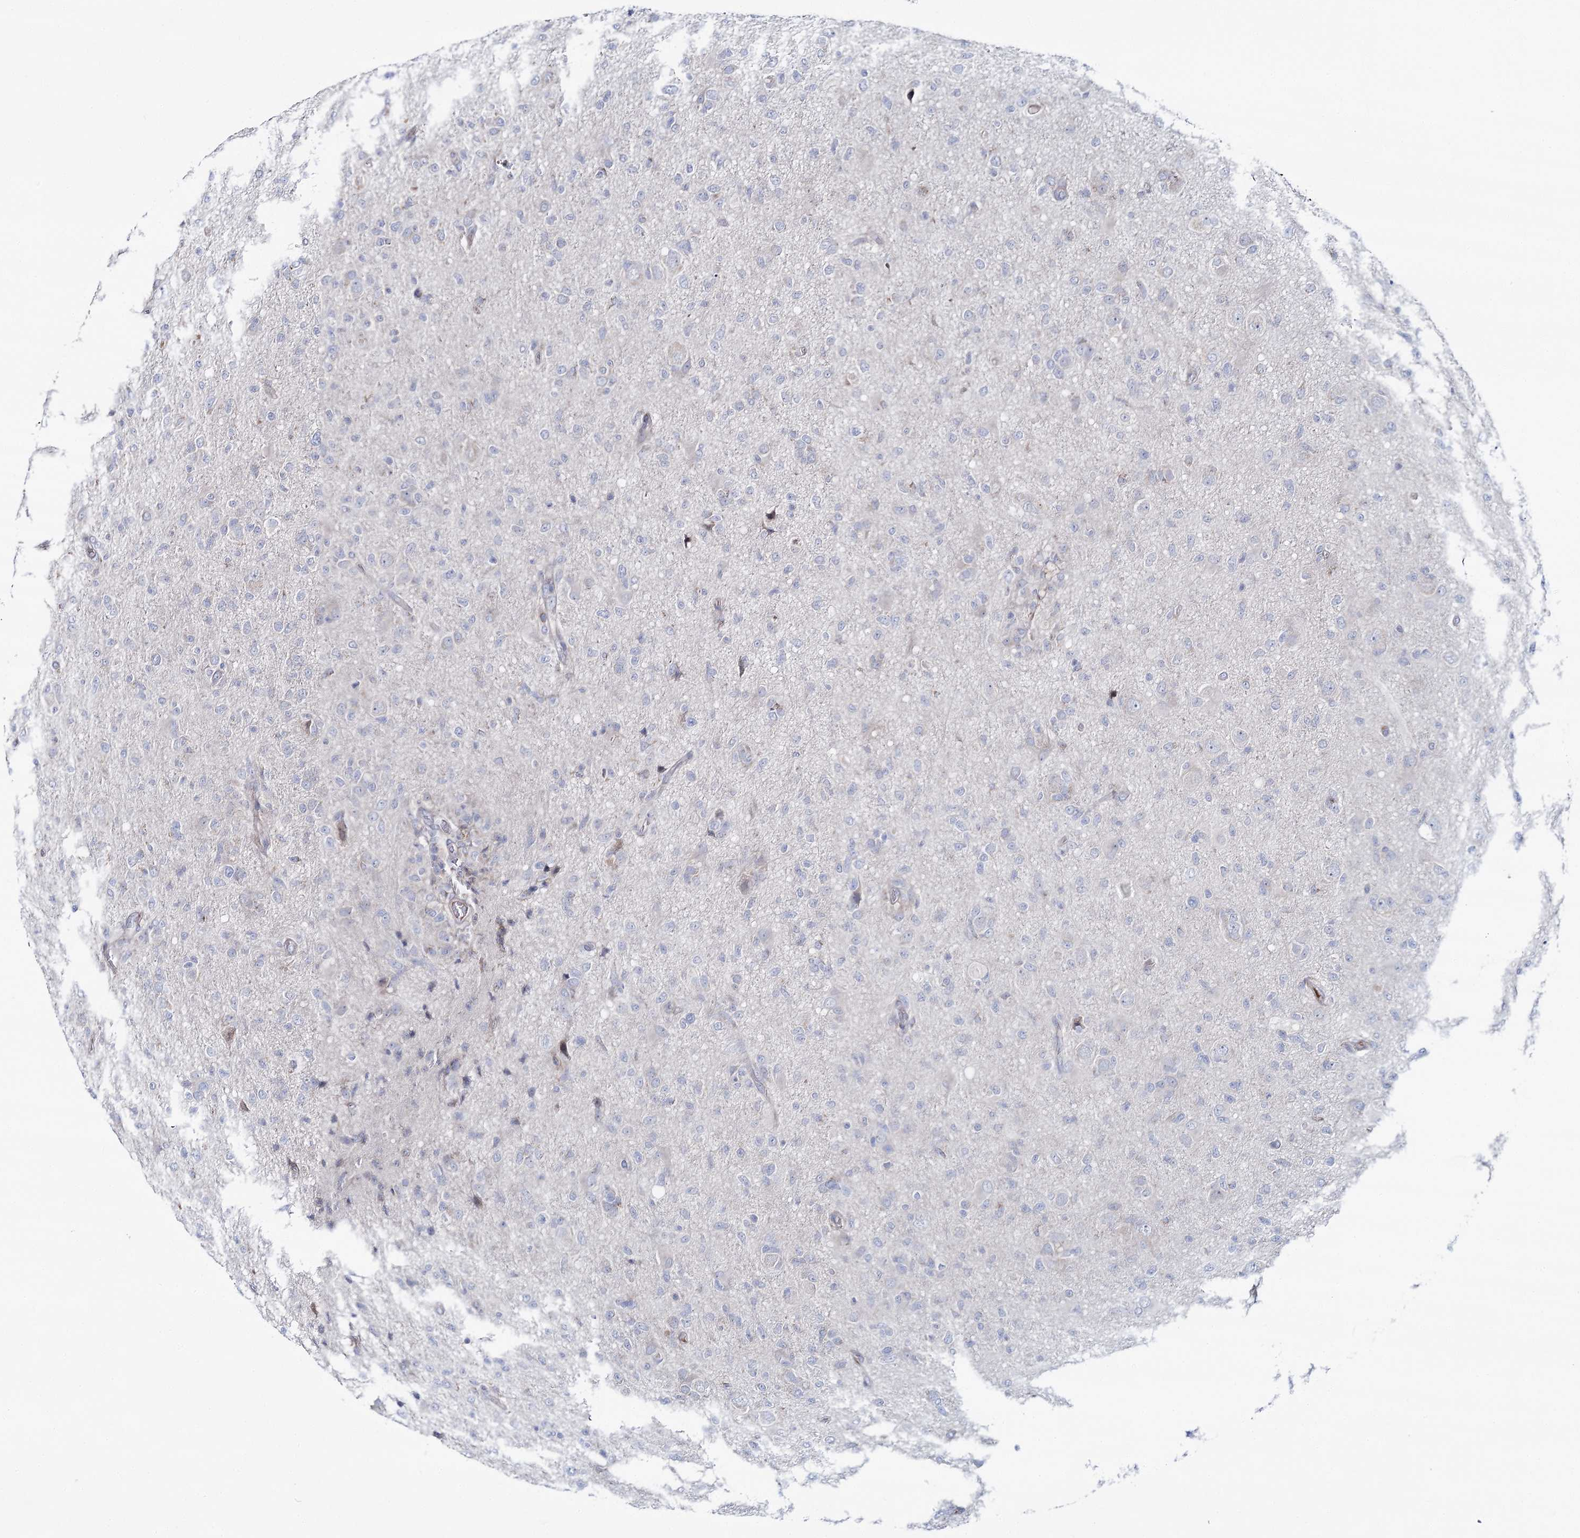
{"staining": {"intensity": "negative", "quantity": "none", "location": "none"}, "tissue": "glioma", "cell_type": "Tumor cells", "image_type": "cancer", "snomed": [{"axis": "morphology", "description": "Glioma, malignant, High grade"}, {"axis": "topography", "description": "Brain"}], "caption": "Histopathology image shows no protein expression in tumor cells of malignant glioma (high-grade) tissue.", "gene": "CPLANE1", "patient": {"sex": "female", "age": 57}}